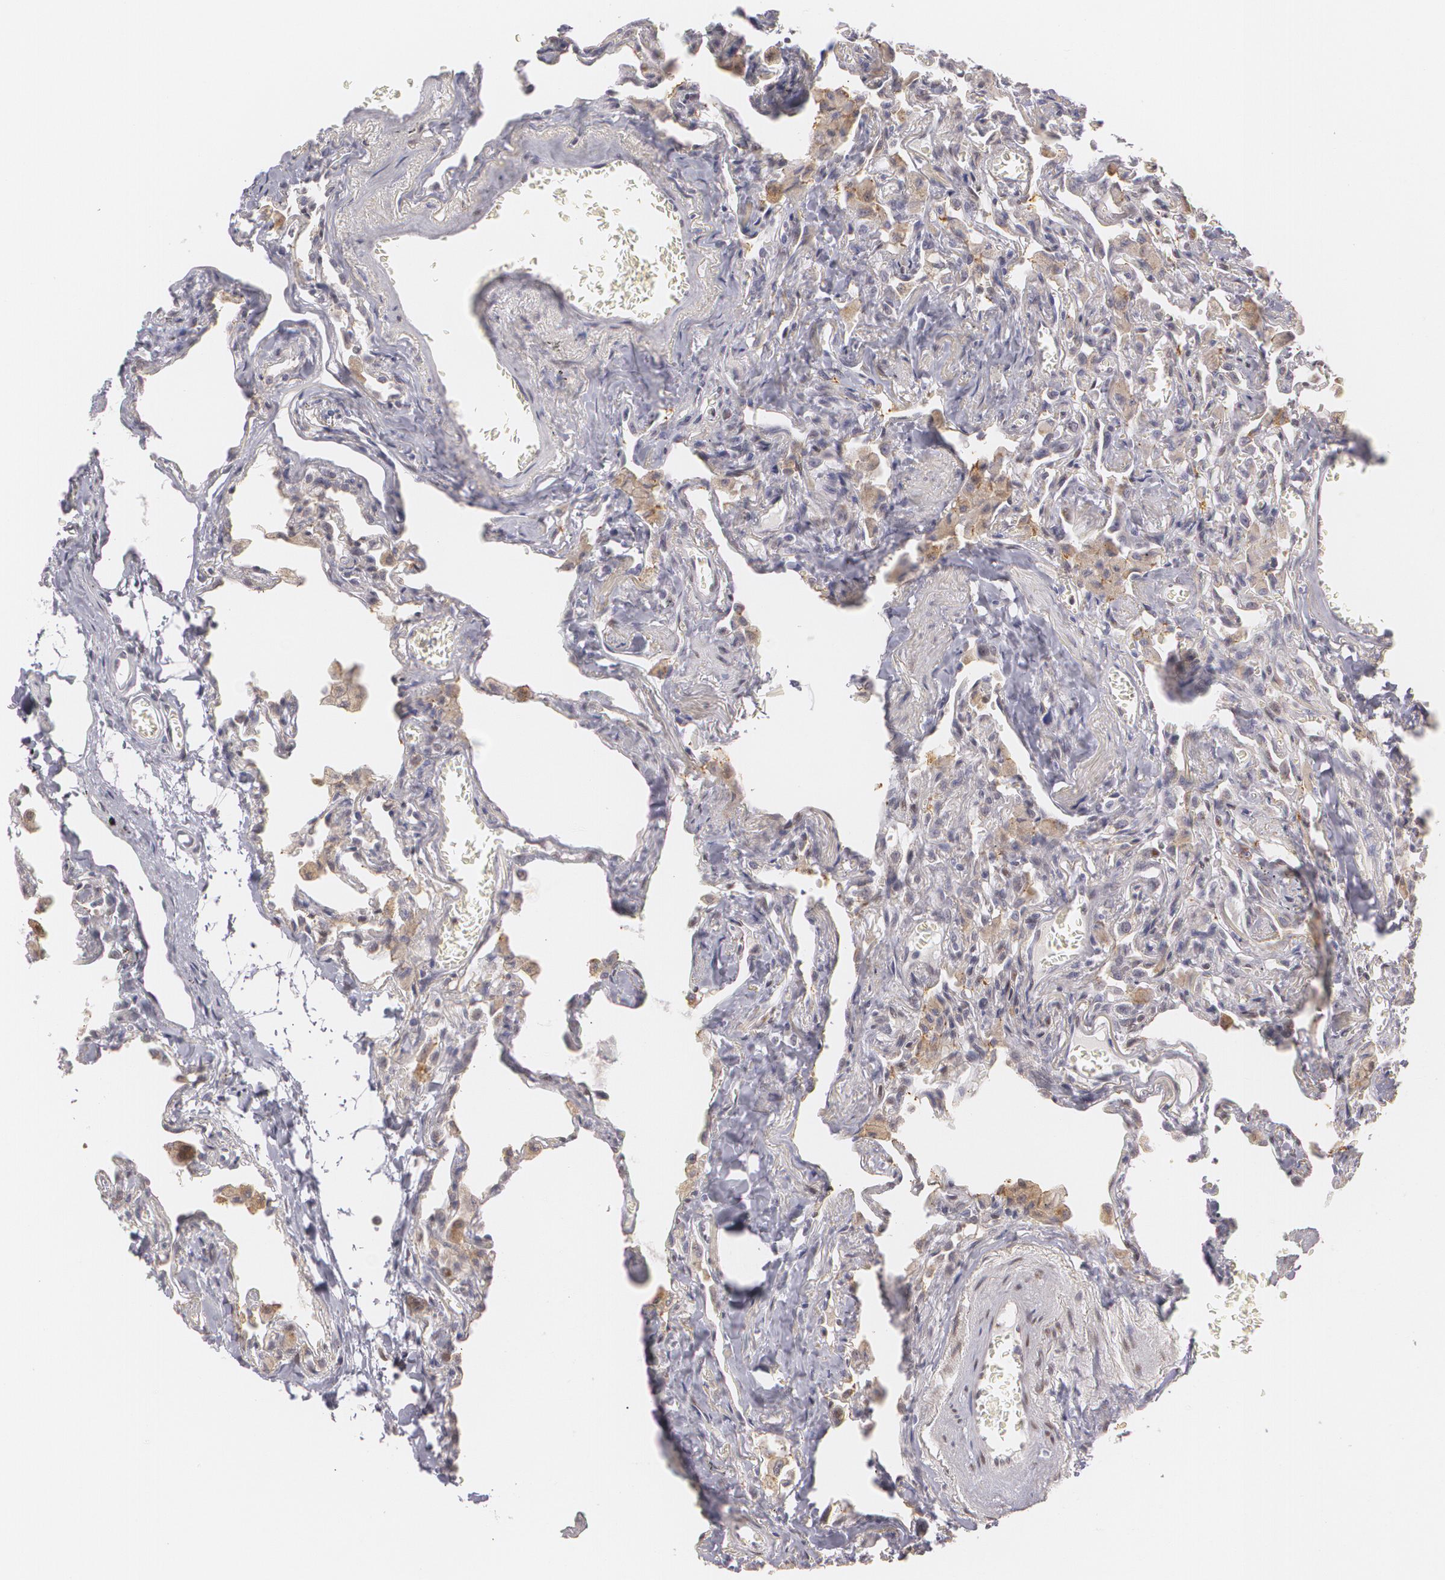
{"staining": {"intensity": "negative", "quantity": "none", "location": "none"}, "tissue": "lung", "cell_type": "Alveolar cells", "image_type": "normal", "snomed": [{"axis": "morphology", "description": "Normal tissue, NOS"}, {"axis": "topography", "description": "Lung"}], "caption": "Unremarkable lung was stained to show a protein in brown. There is no significant expression in alveolar cells.", "gene": "ZBTB16", "patient": {"sex": "male", "age": 73}}